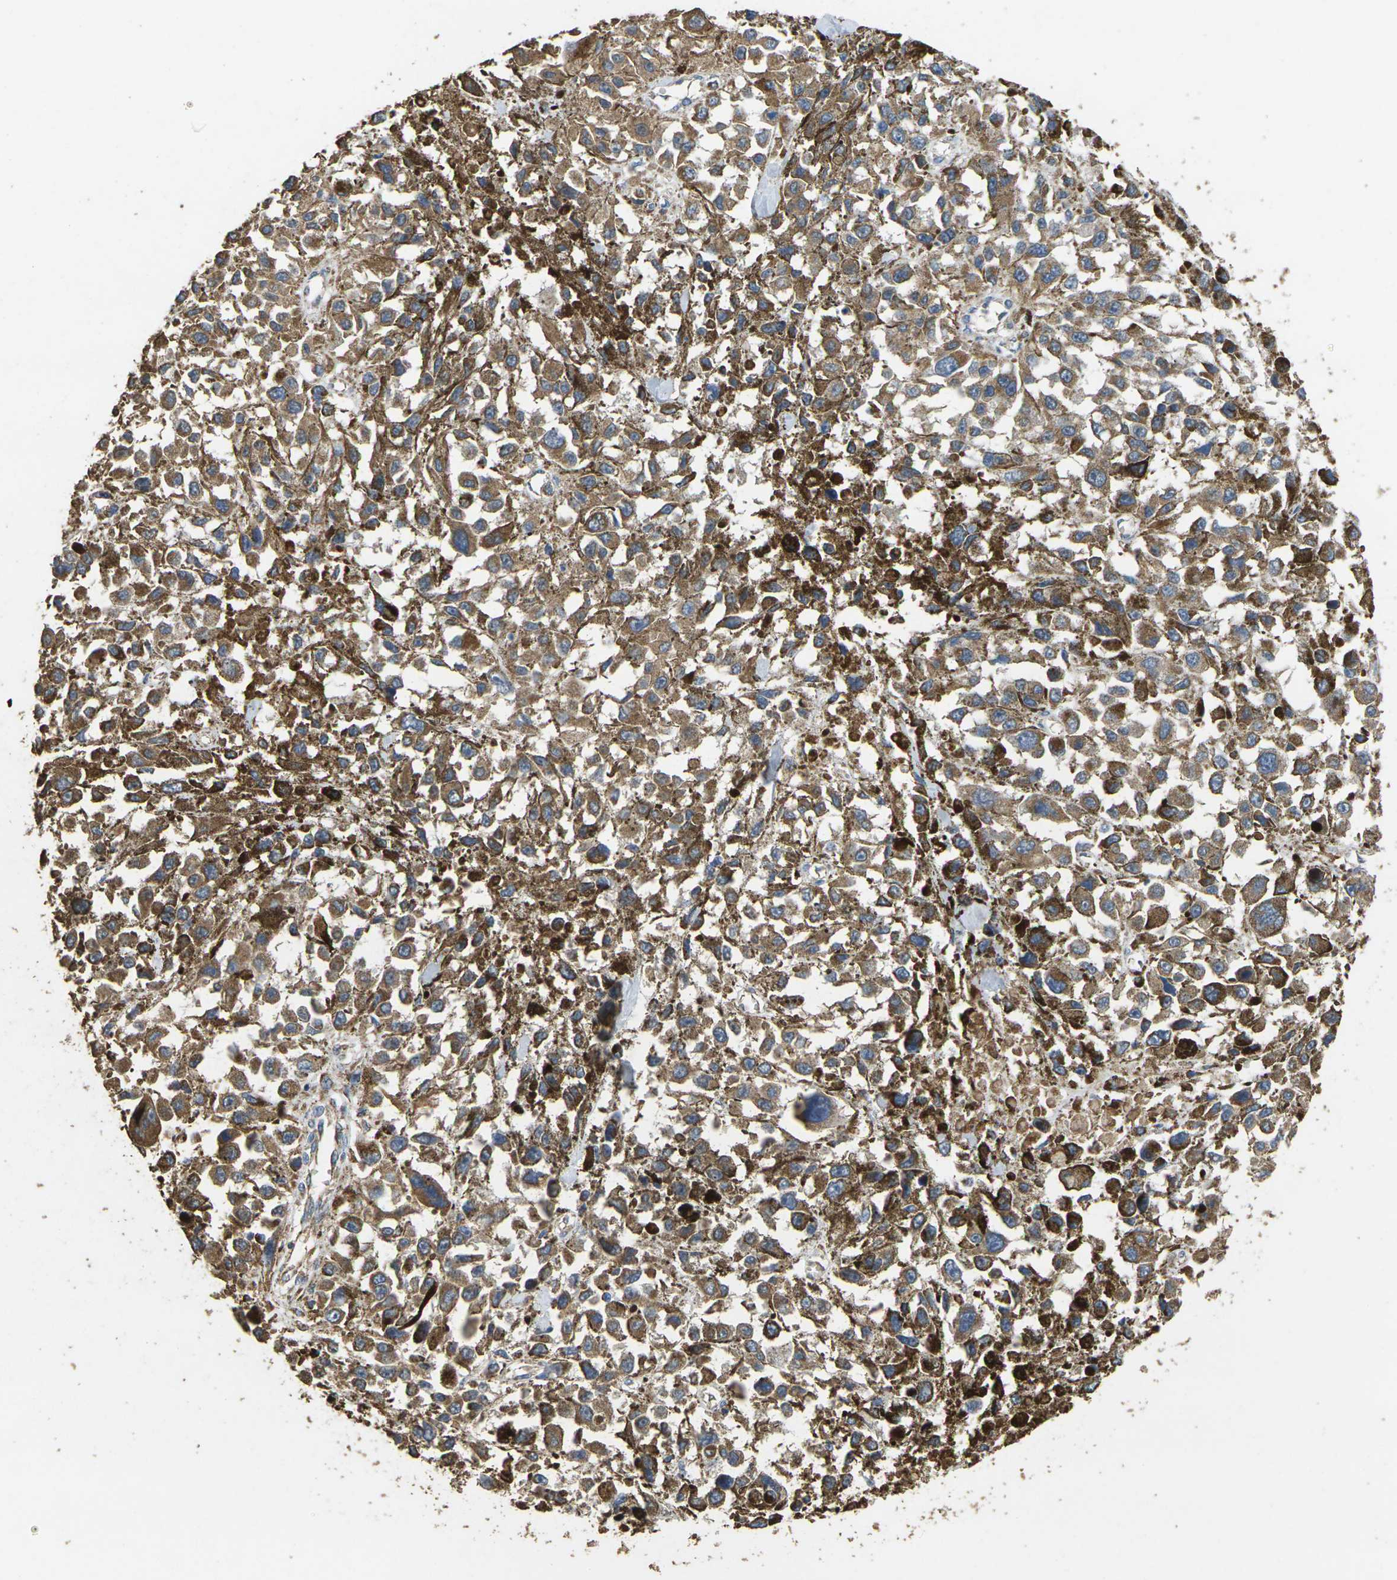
{"staining": {"intensity": "moderate", "quantity": ">75%", "location": "cytoplasmic/membranous"}, "tissue": "melanoma", "cell_type": "Tumor cells", "image_type": "cancer", "snomed": [{"axis": "morphology", "description": "Malignant melanoma, Metastatic site"}, {"axis": "topography", "description": "Lymph node"}], "caption": "Immunohistochemistry (IHC) histopathology image of neoplastic tissue: malignant melanoma (metastatic site) stained using immunohistochemistry displays medium levels of moderate protein expression localized specifically in the cytoplasmic/membranous of tumor cells, appearing as a cytoplasmic/membranous brown color.", "gene": "MAPK11", "patient": {"sex": "male", "age": 59}}